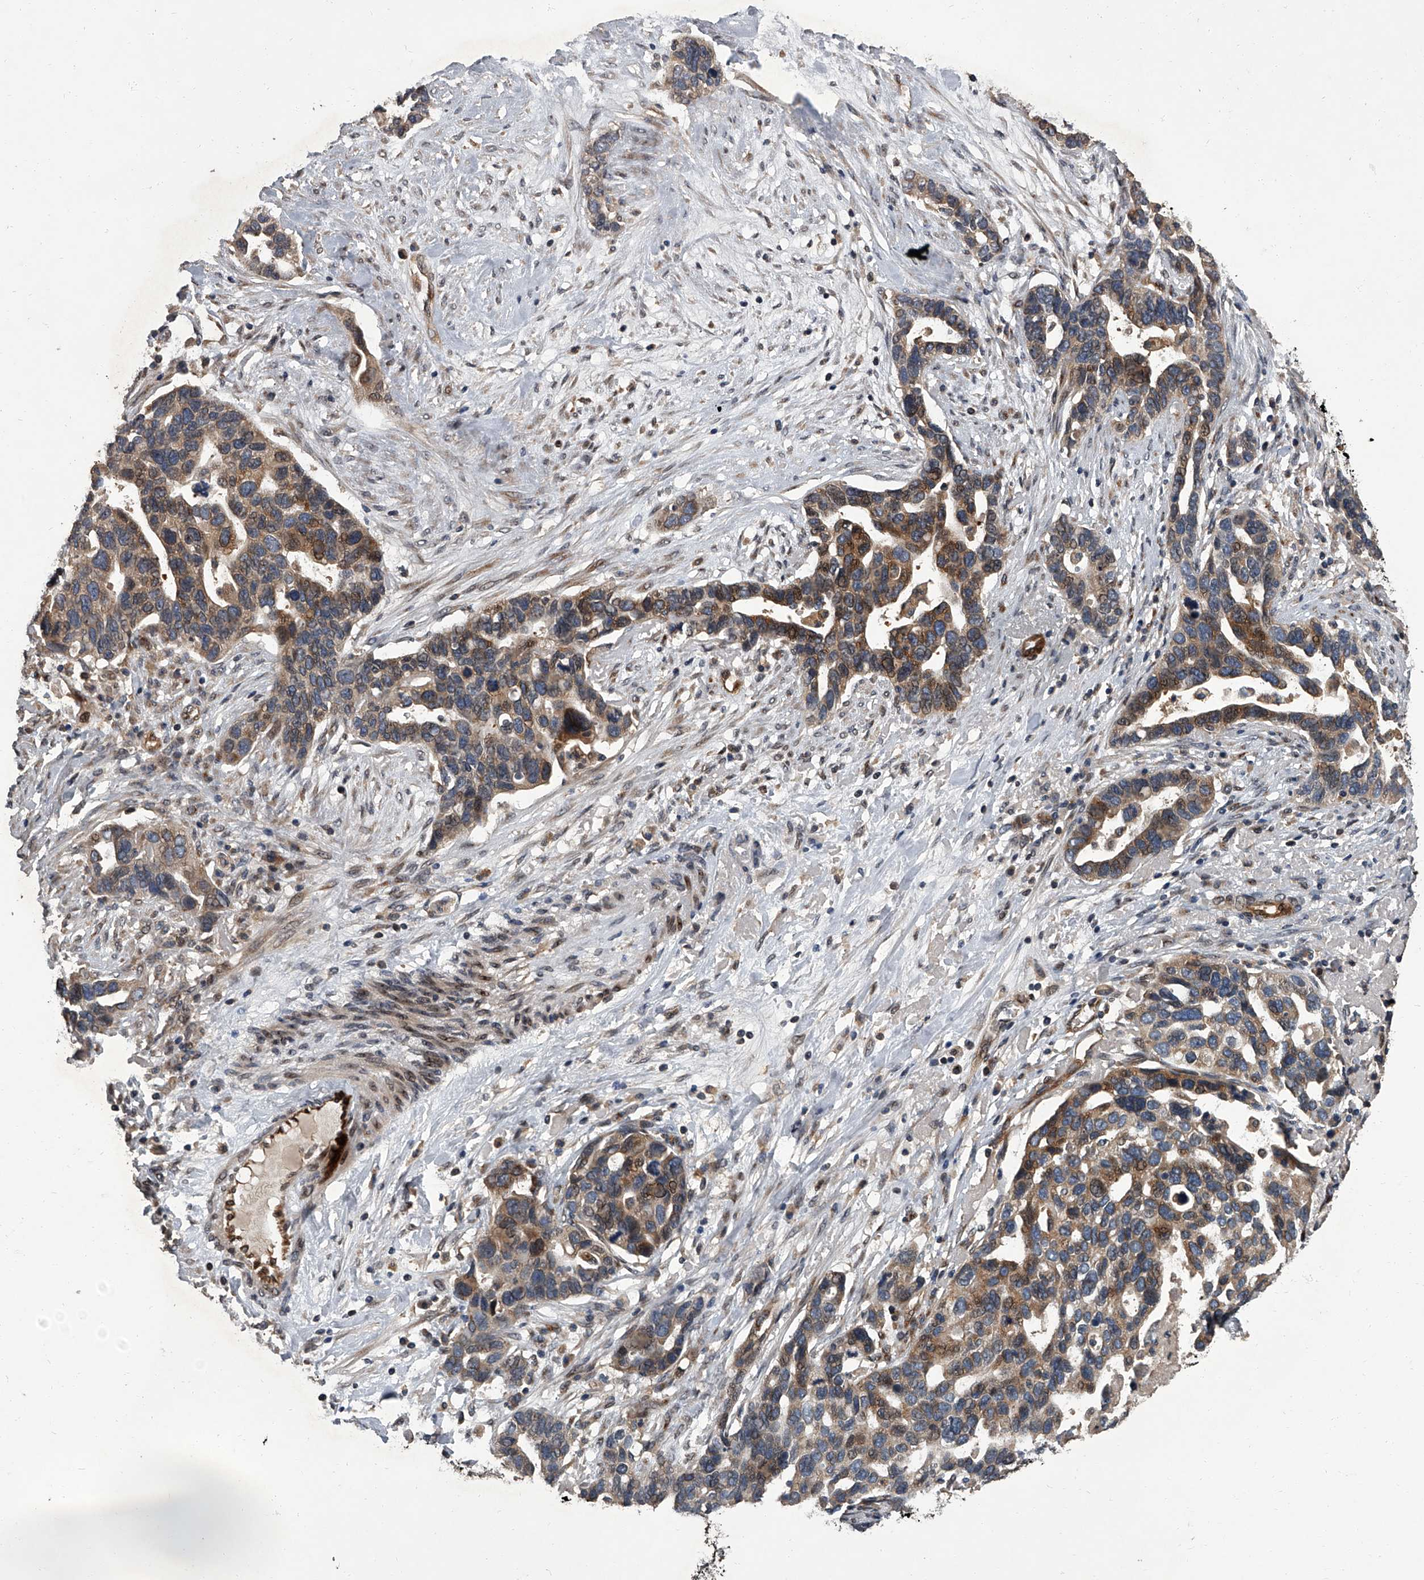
{"staining": {"intensity": "moderate", "quantity": ">75%", "location": "cytoplasmic/membranous"}, "tissue": "ovarian cancer", "cell_type": "Tumor cells", "image_type": "cancer", "snomed": [{"axis": "morphology", "description": "Cystadenocarcinoma, serous, NOS"}, {"axis": "topography", "description": "Ovary"}], "caption": "Brown immunohistochemical staining in ovarian cancer (serous cystadenocarcinoma) shows moderate cytoplasmic/membranous positivity in approximately >75% of tumor cells.", "gene": "LRRC8C", "patient": {"sex": "female", "age": 54}}